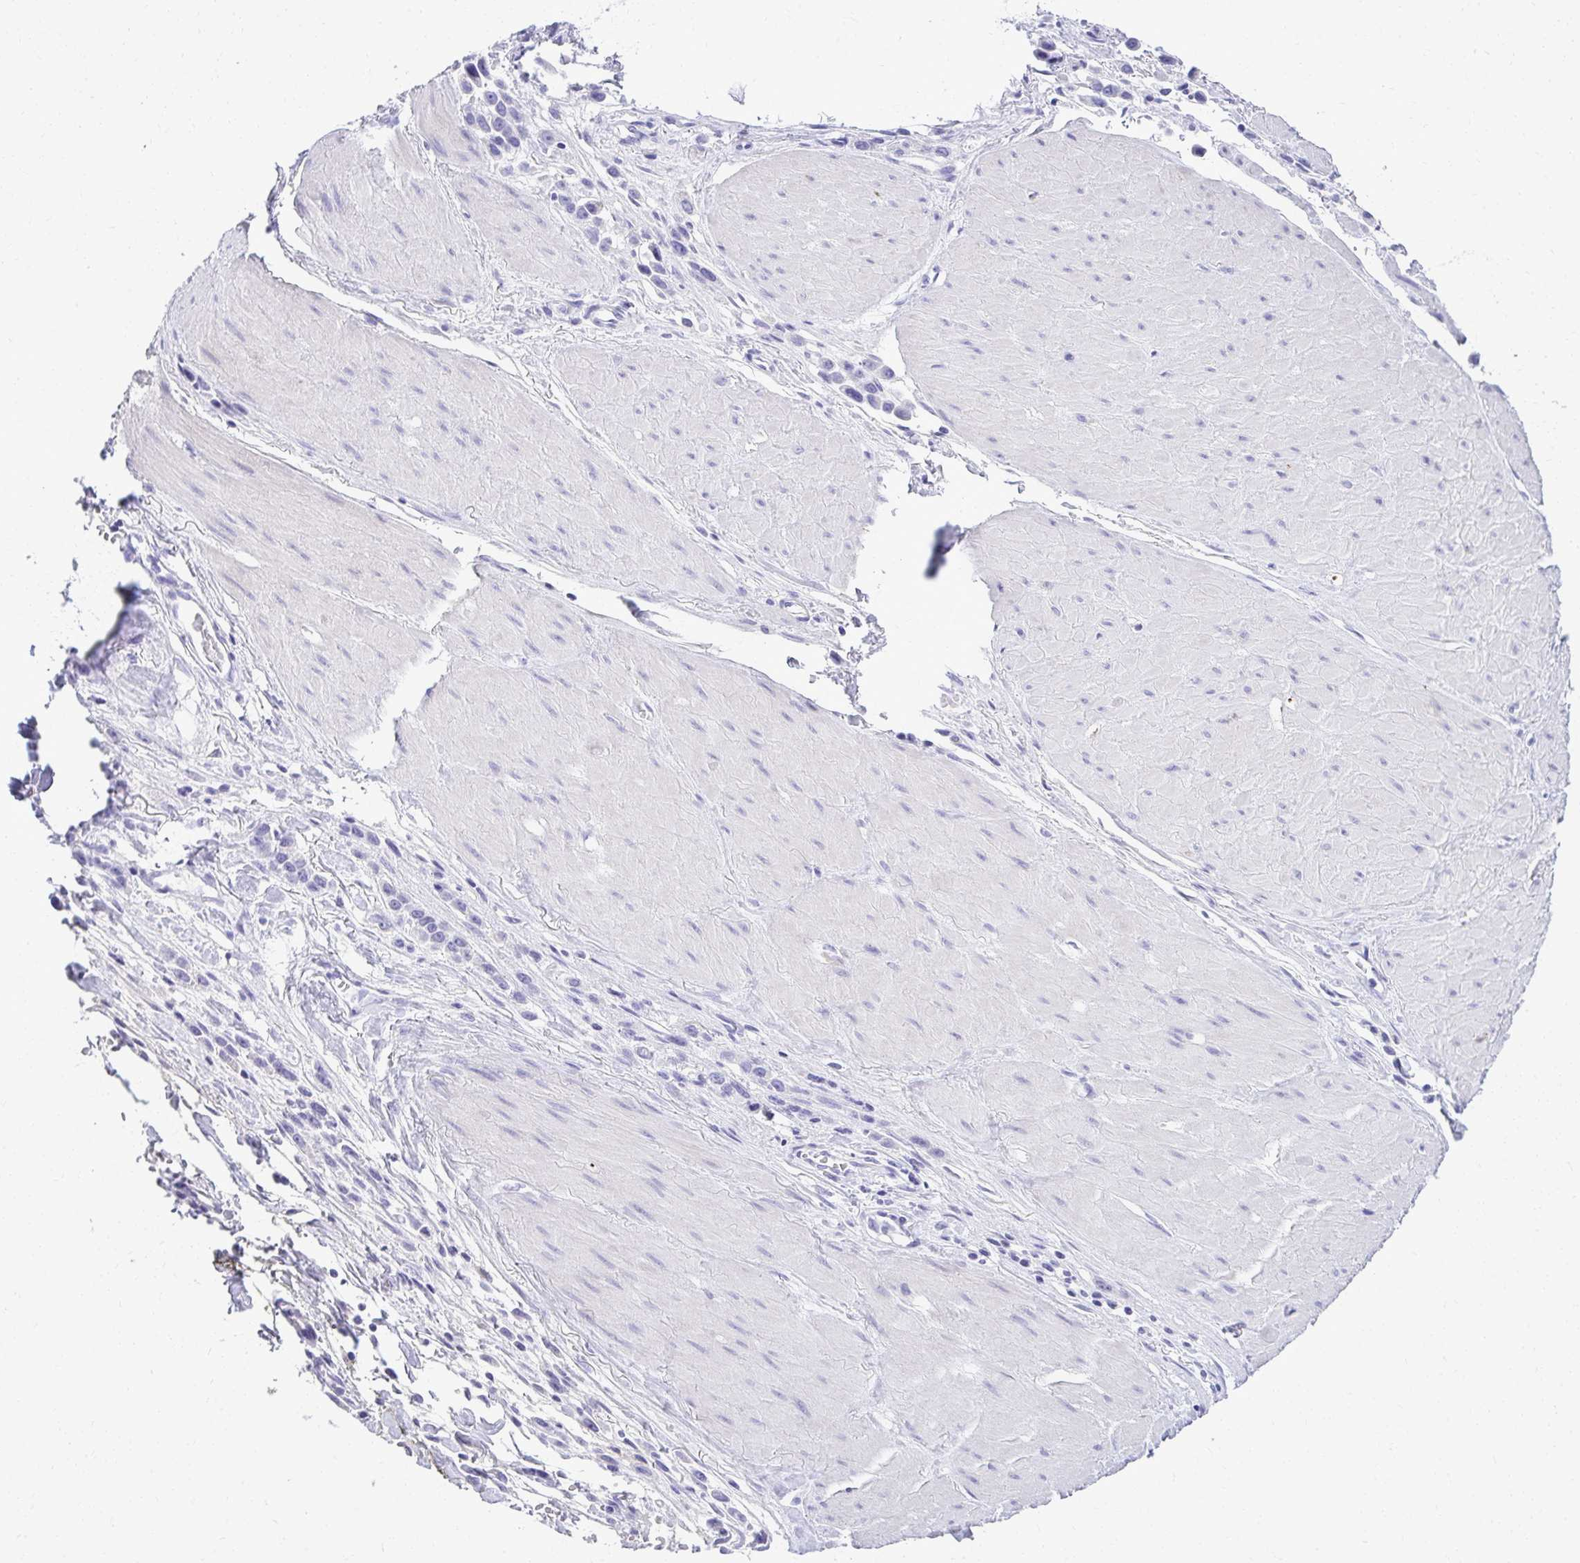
{"staining": {"intensity": "negative", "quantity": "none", "location": "none"}, "tissue": "stomach cancer", "cell_type": "Tumor cells", "image_type": "cancer", "snomed": [{"axis": "morphology", "description": "Adenocarcinoma, NOS"}, {"axis": "topography", "description": "Stomach"}], "caption": "Micrograph shows no significant protein staining in tumor cells of stomach cancer.", "gene": "AIG1", "patient": {"sex": "male", "age": 47}}